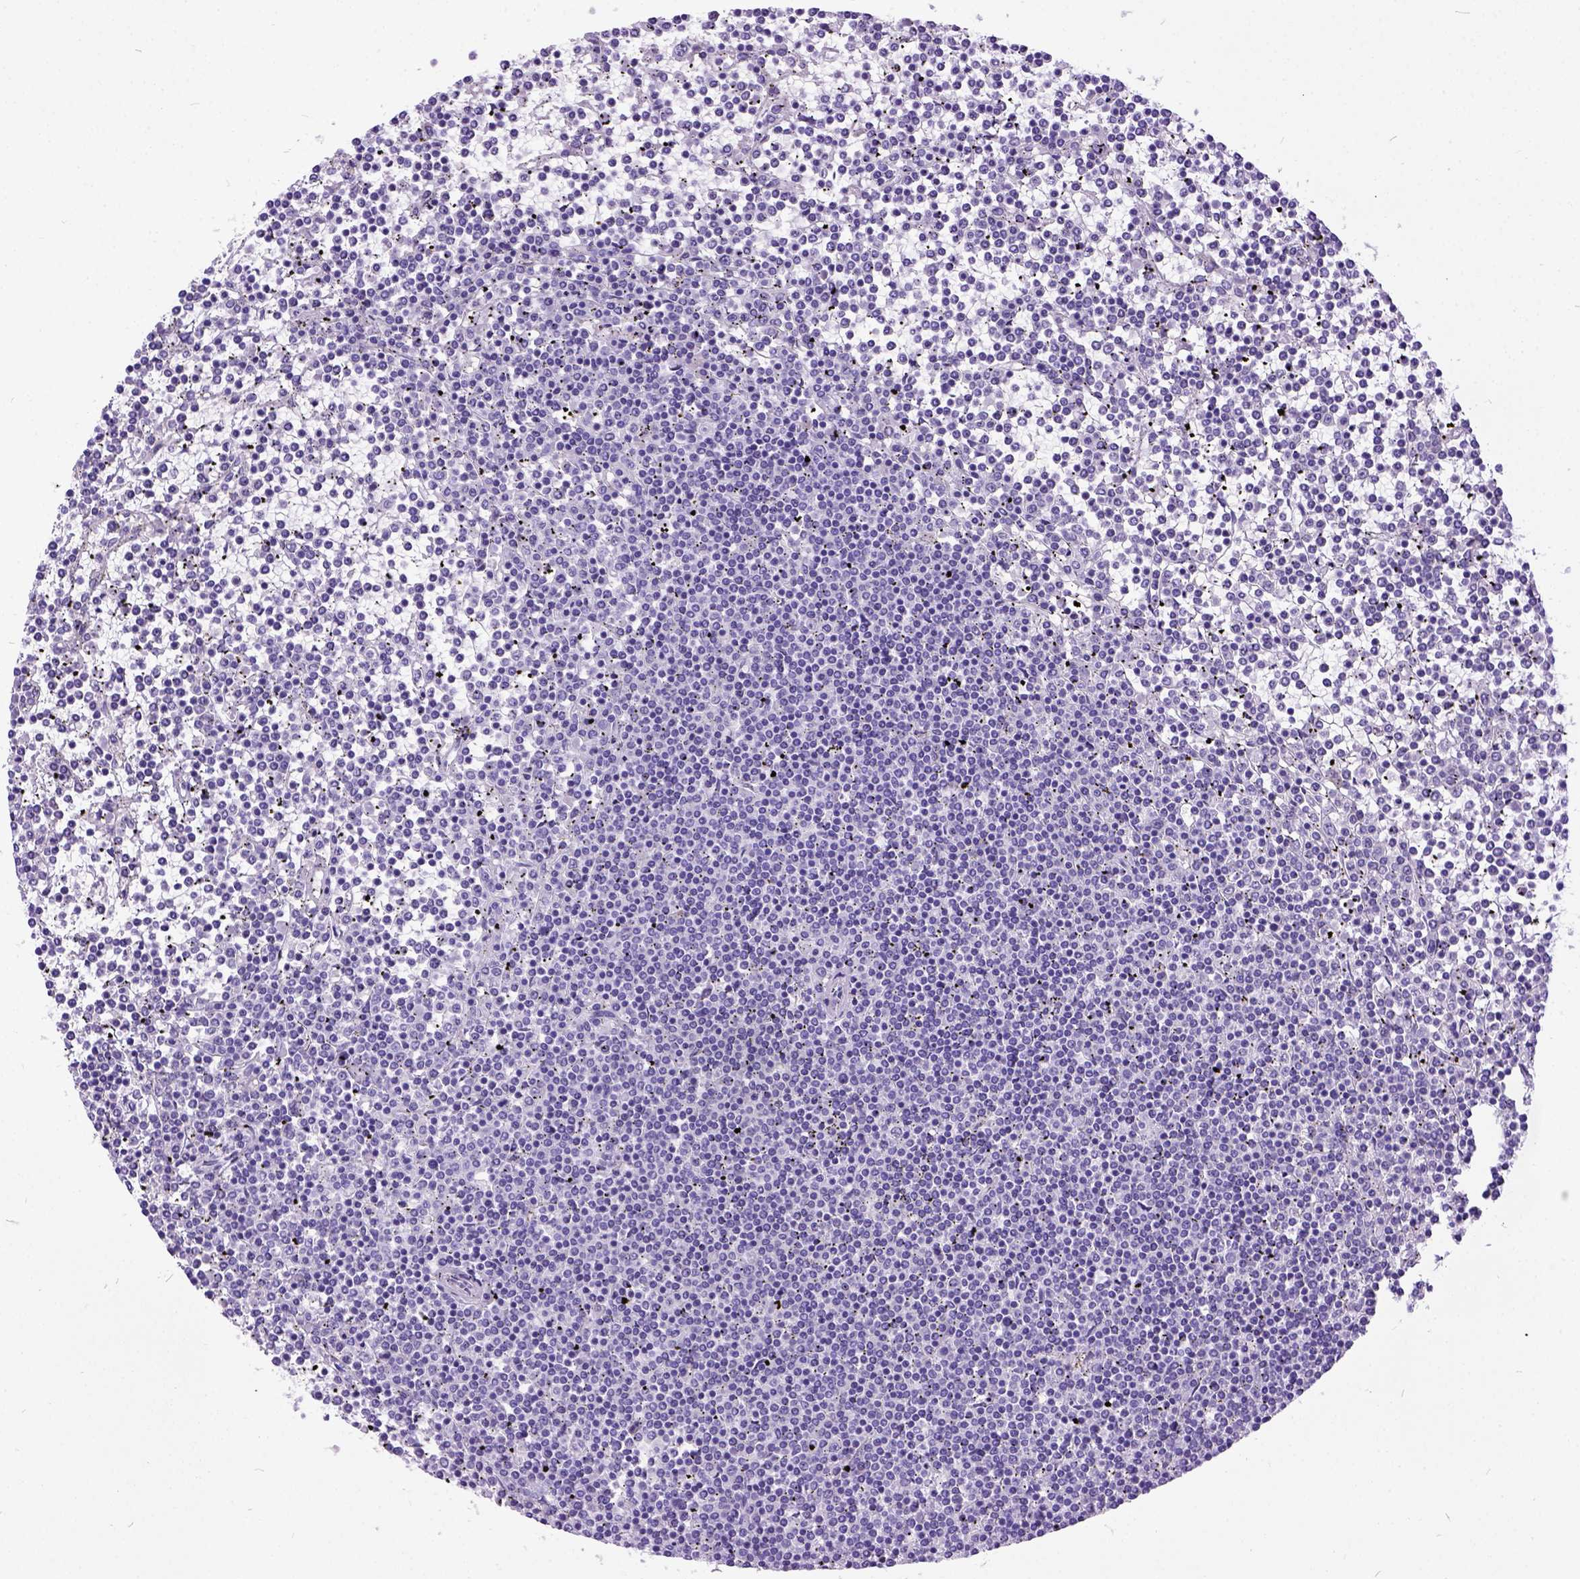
{"staining": {"intensity": "negative", "quantity": "none", "location": "none"}, "tissue": "lymphoma", "cell_type": "Tumor cells", "image_type": "cancer", "snomed": [{"axis": "morphology", "description": "Malignant lymphoma, non-Hodgkin's type, Low grade"}, {"axis": "topography", "description": "Spleen"}], "caption": "Immunohistochemical staining of lymphoma displays no significant expression in tumor cells.", "gene": "IGF2", "patient": {"sex": "female", "age": 19}}